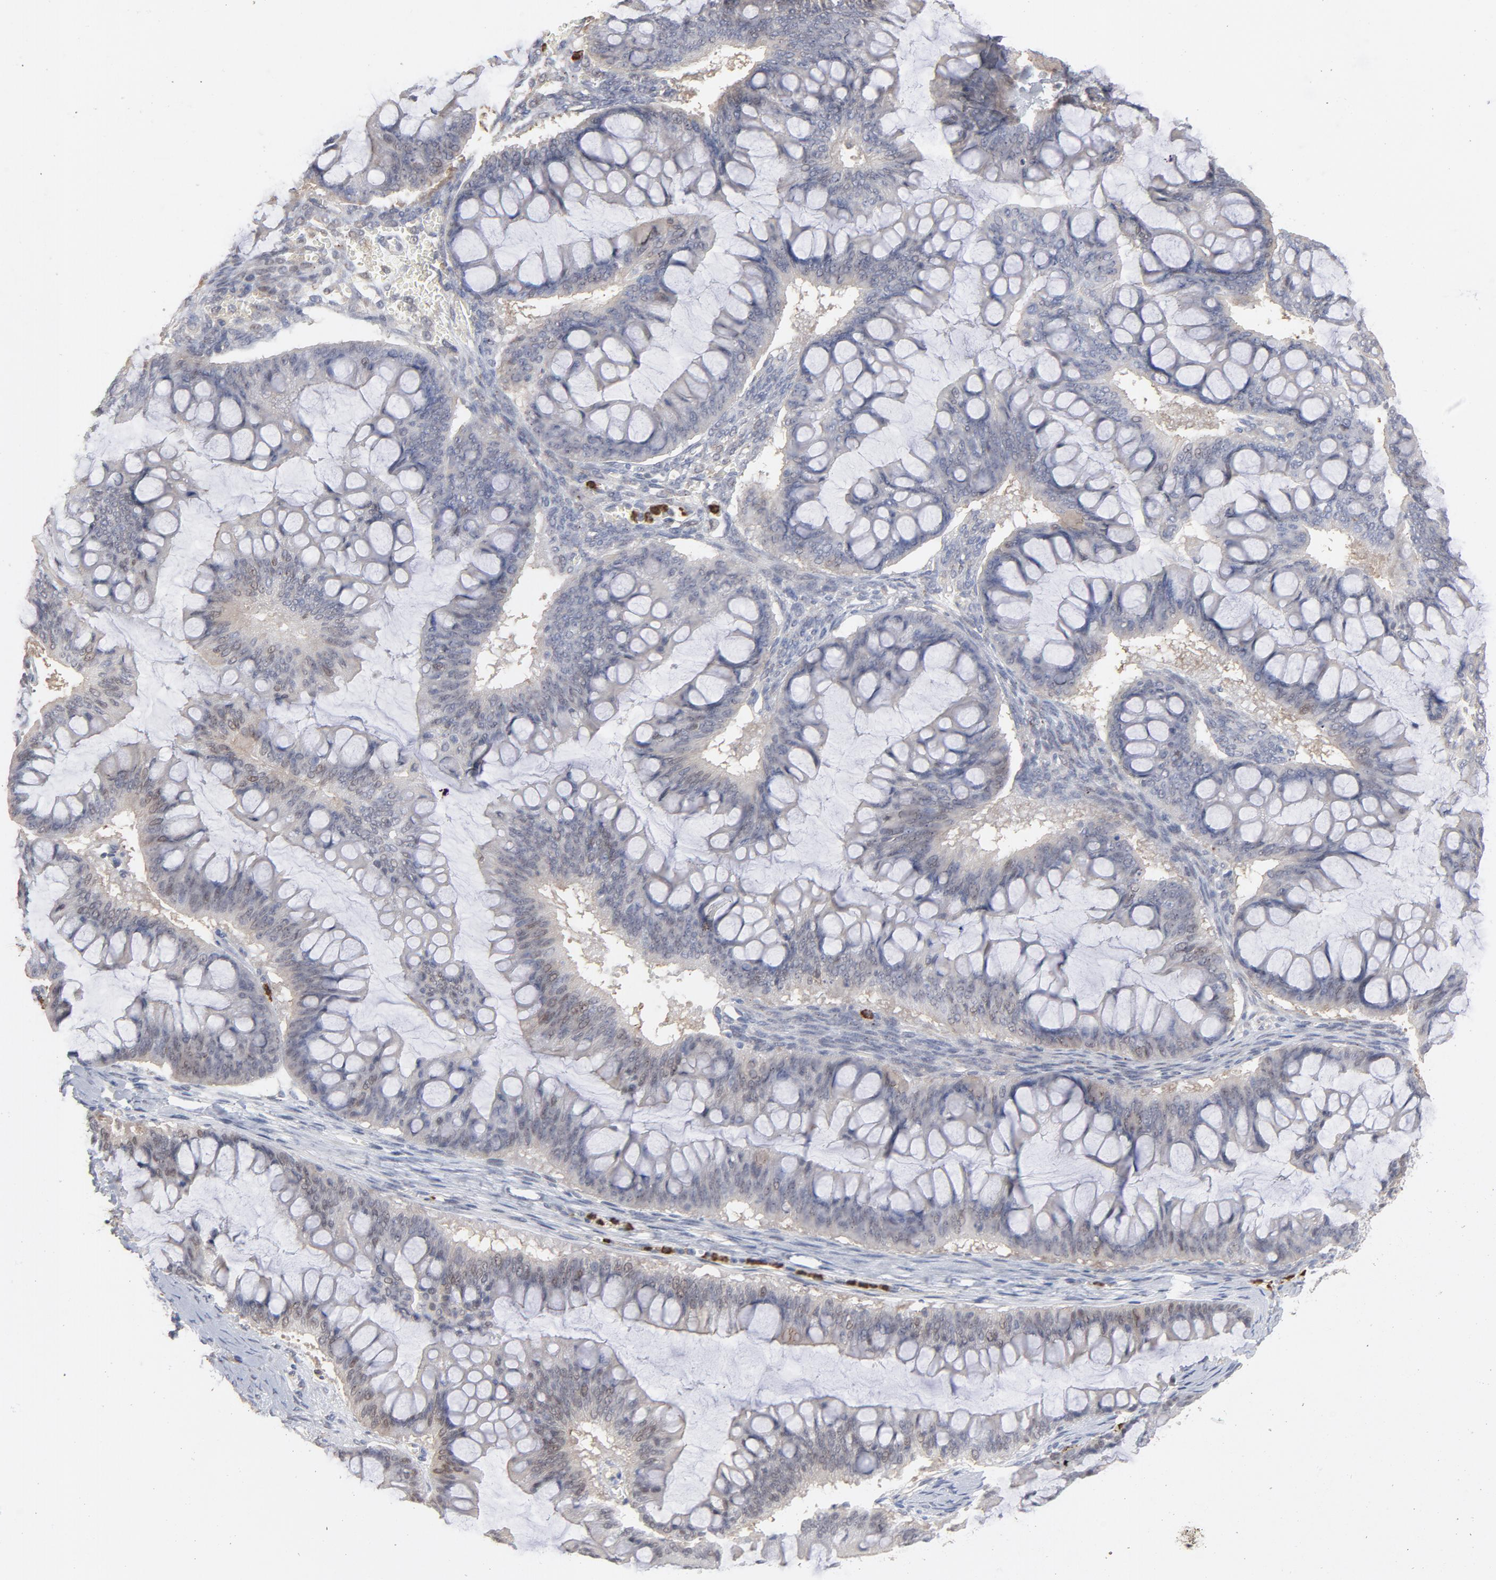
{"staining": {"intensity": "weak", "quantity": "25%-75%", "location": "cytoplasmic/membranous,nuclear"}, "tissue": "ovarian cancer", "cell_type": "Tumor cells", "image_type": "cancer", "snomed": [{"axis": "morphology", "description": "Cystadenocarcinoma, mucinous, NOS"}, {"axis": "topography", "description": "Ovary"}], "caption": "The photomicrograph displays staining of ovarian mucinous cystadenocarcinoma, revealing weak cytoplasmic/membranous and nuclear protein positivity (brown color) within tumor cells.", "gene": "PNMA1", "patient": {"sex": "female", "age": 73}}